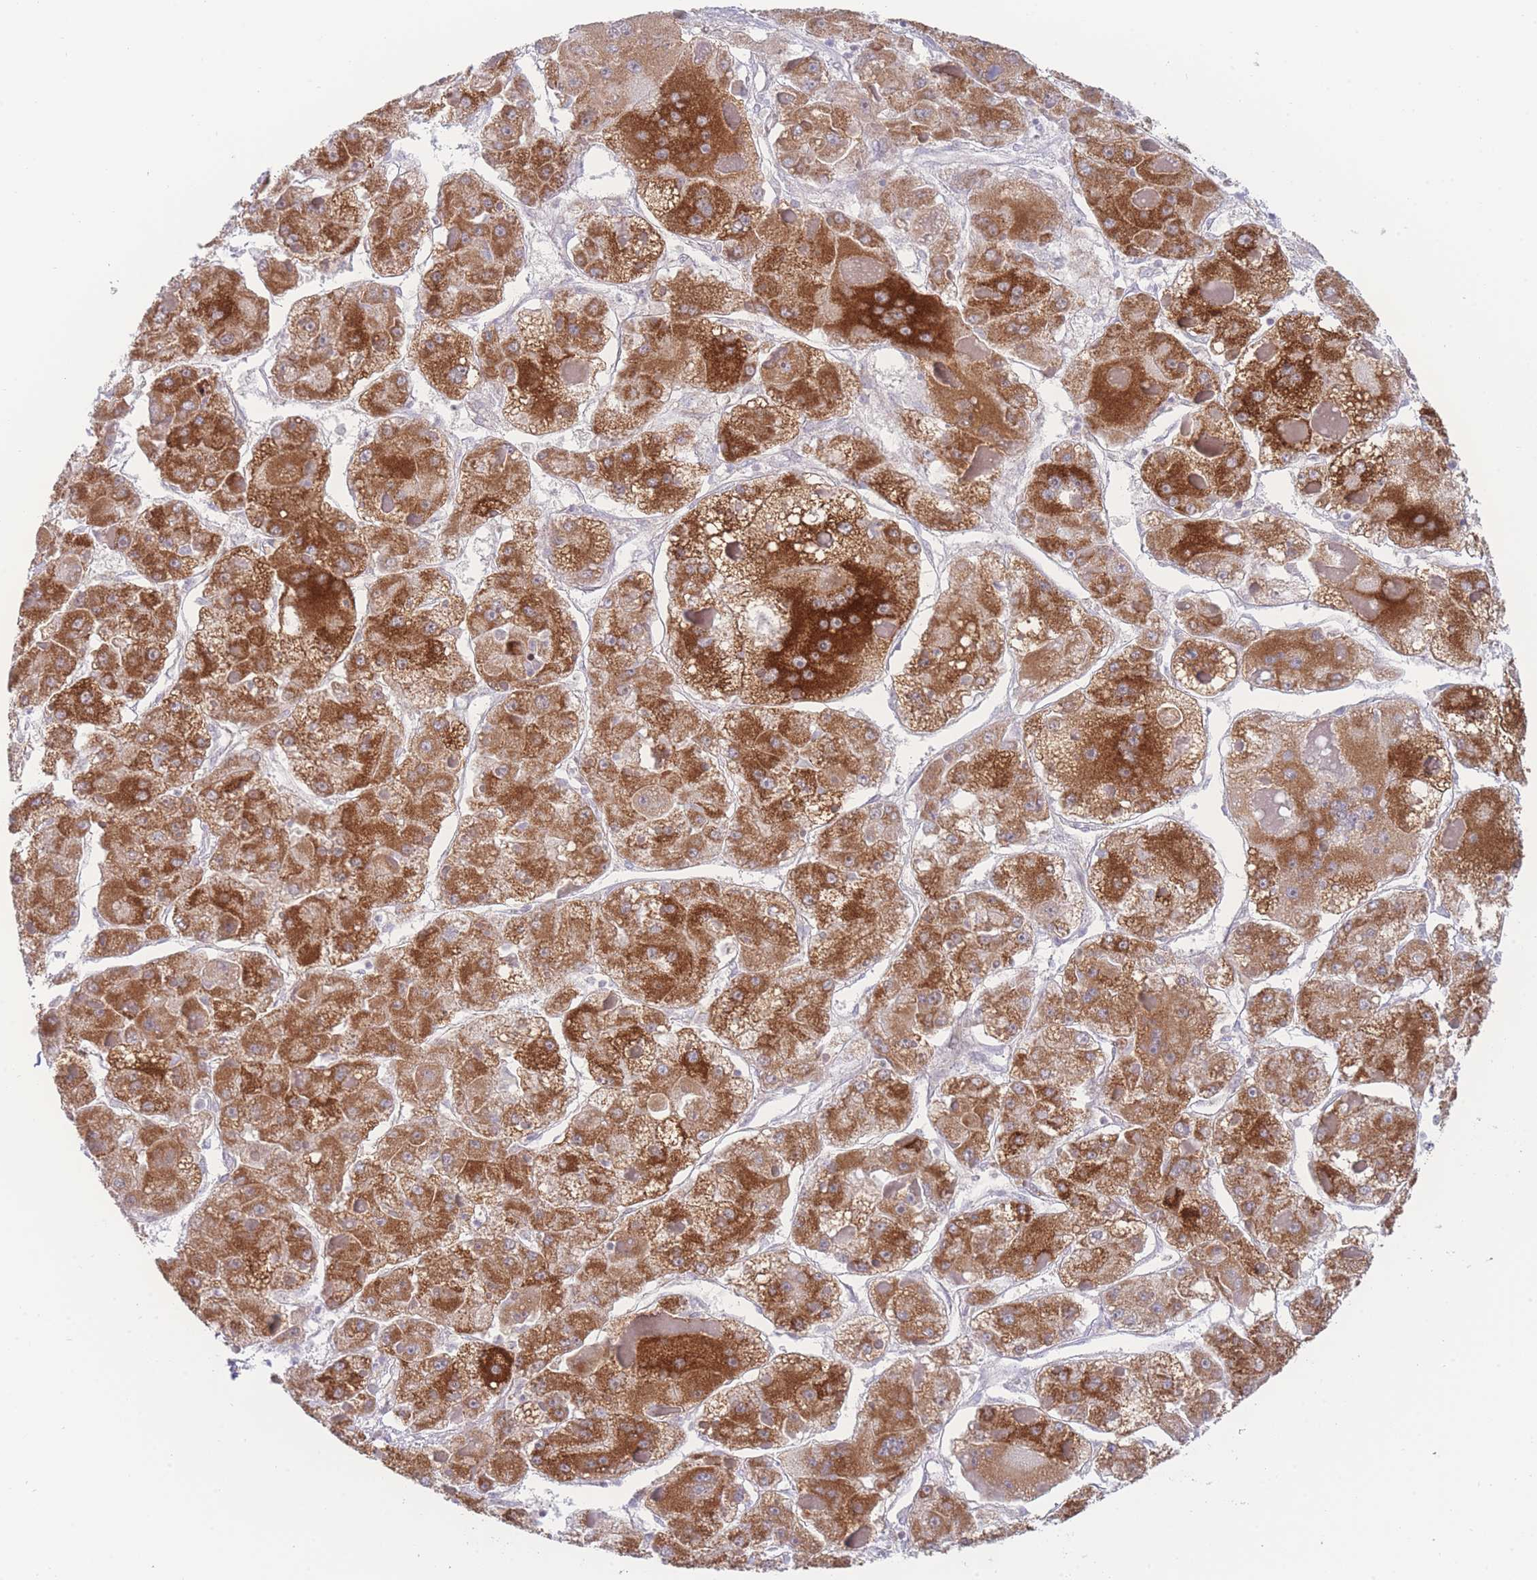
{"staining": {"intensity": "strong", "quantity": ">75%", "location": "cytoplasmic/membranous"}, "tissue": "liver cancer", "cell_type": "Tumor cells", "image_type": "cancer", "snomed": [{"axis": "morphology", "description": "Carcinoma, Hepatocellular, NOS"}, {"axis": "topography", "description": "Liver"}], "caption": "Liver cancer (hepatocellular carcinoma) stained for a protein shows strong cytoplasmic/membranous positivity in tumor cells.", "gene": "GPAM", "patient": {"sex": "female", "age": 73}}